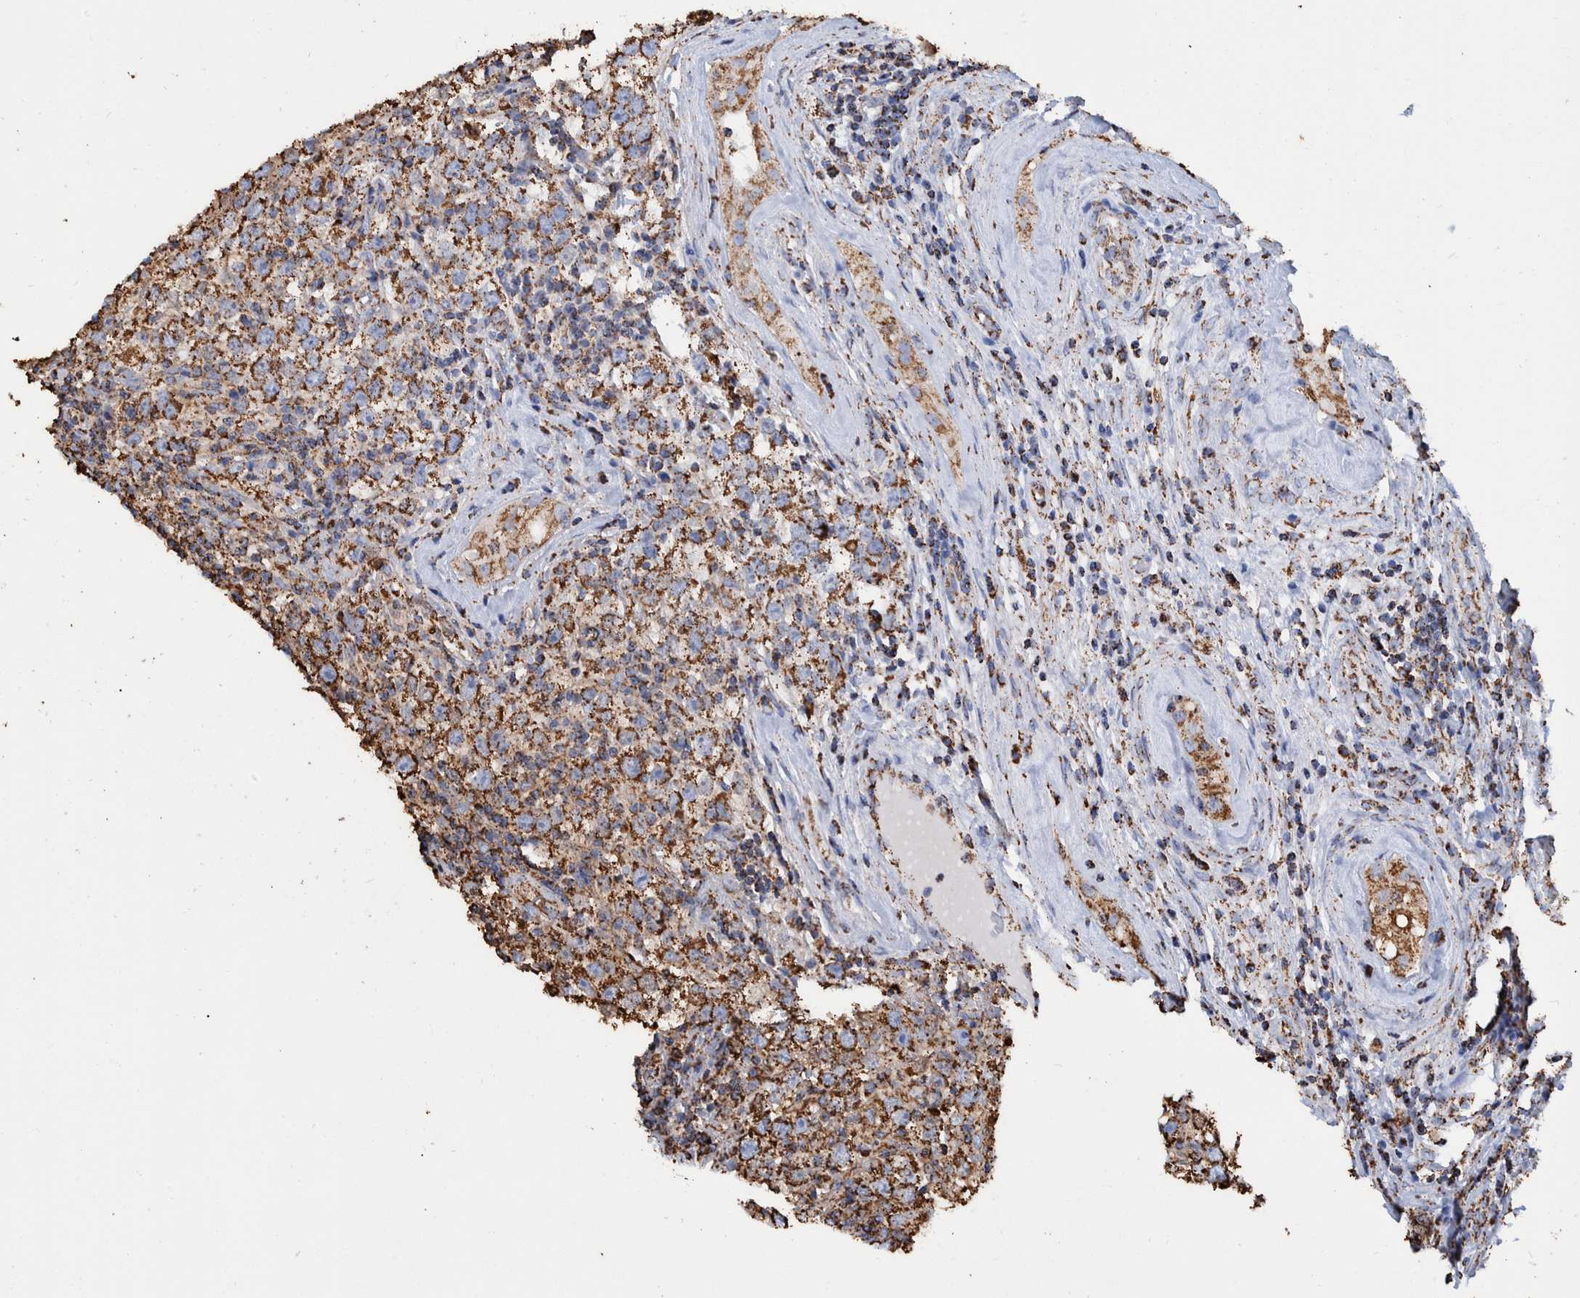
{"staining": {"intensity": "strong", "quantity": ">75%", "location": "cytoplasmic/membranous"}, "tissue": "testis cancer", "cell_type": "Tumor cells", "image_type": "cancer", "snomed": [{"axis": "morphology", "description": "Seminoma, NOS"}, {"axis": "morphology", "description": "Carcinoma, Embryonal, NOS"}, {"axis": "topography", "description": "Testis"}], "caption": "Human testis cancer stained for a protein (brown) exhibits strong cytoplasmic/membranous positive positivity in approximately >75% of tumor cells.", "gene": "VPS26C", "patient": {"sex": "male", "age": 28}}